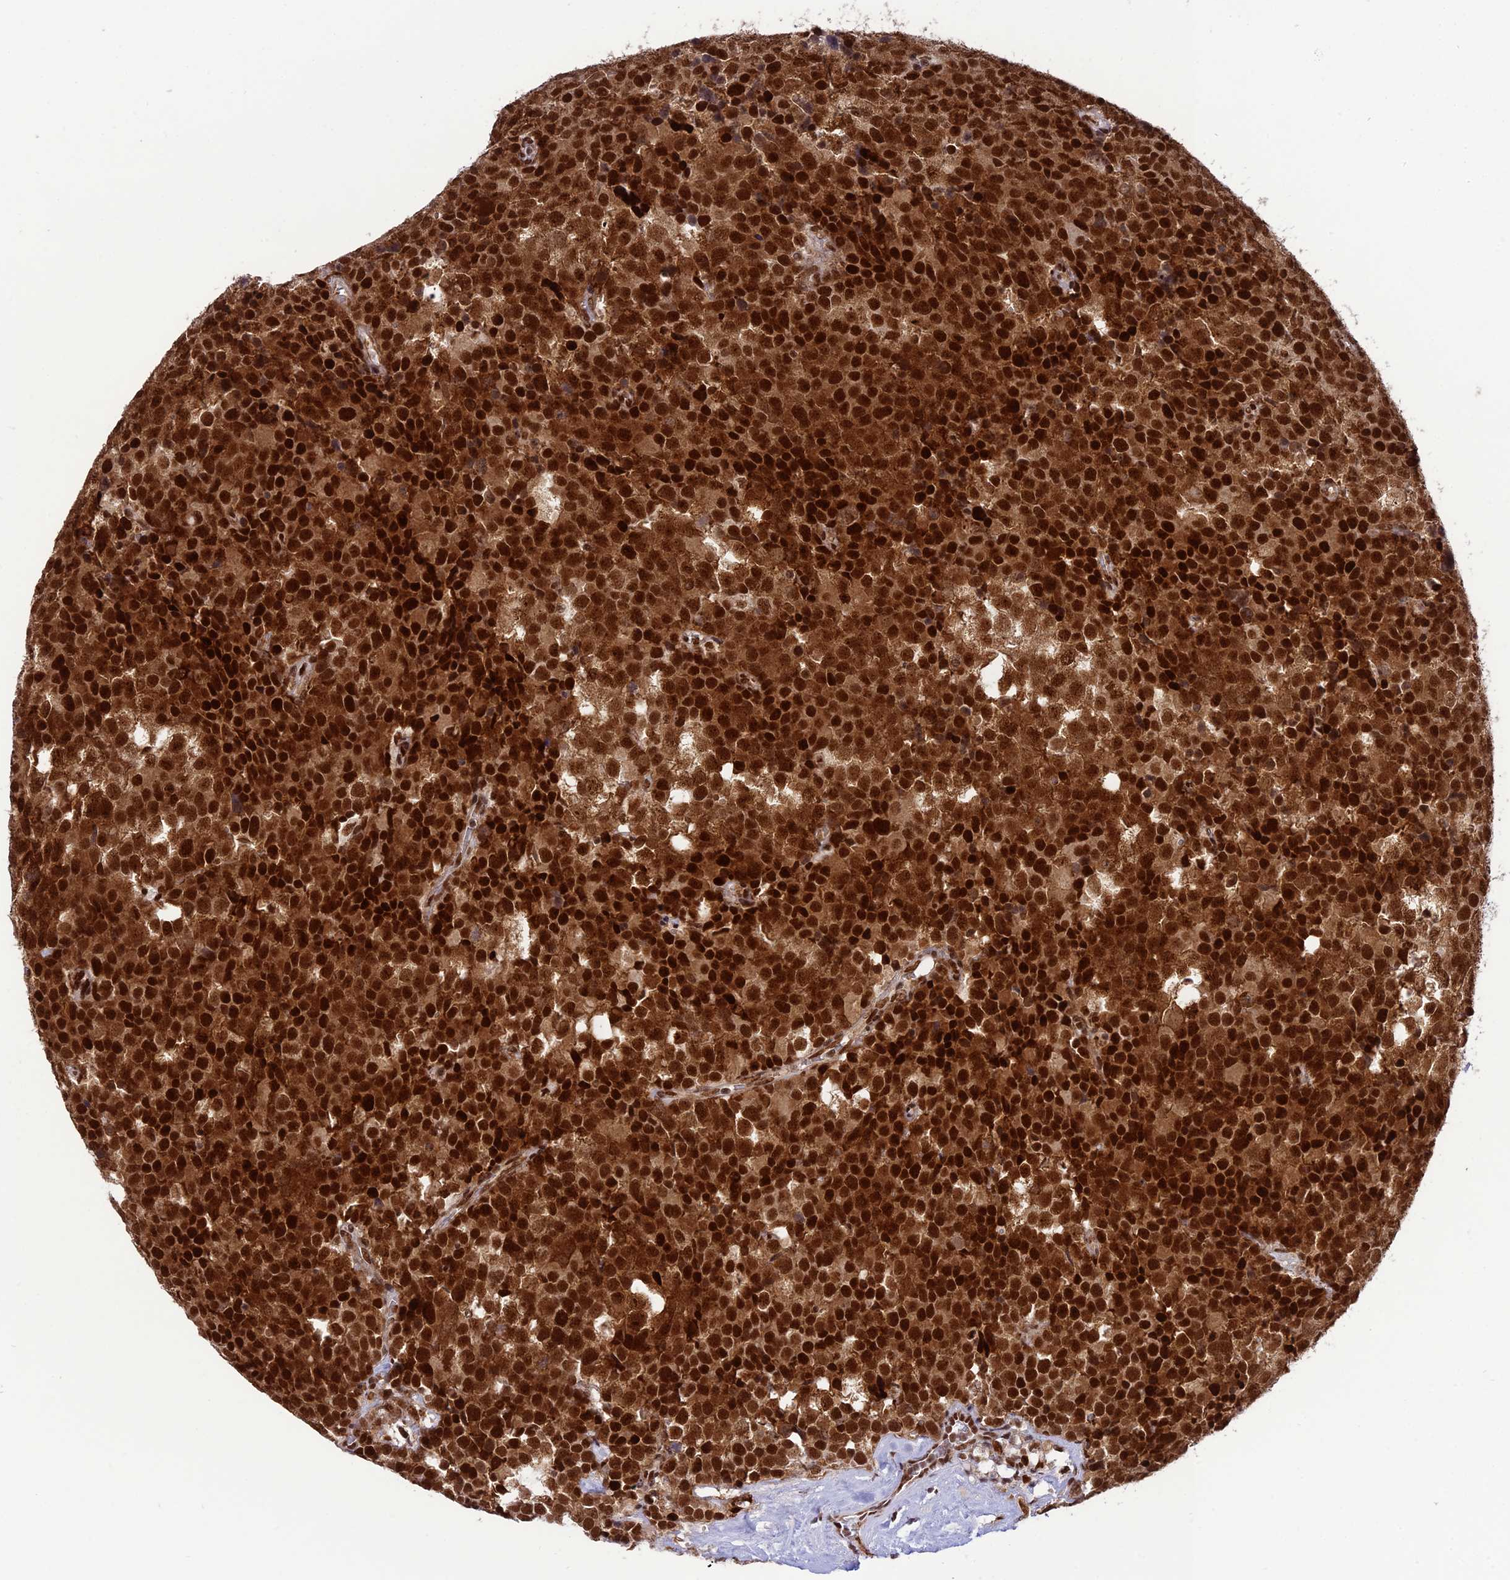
{"staining": {"intensity": "strong", "quantity": ">75%", "location": "cytoplasmic/membranous,nuclear"}, "tissue": "testis cancer", "cell_type": "Tumor cells", "image_type": "cancer", "snomed": [{"axis": "morphology", "description": "Seminoma, NOS"}, {"axis": "topography", "description": "Testis"}], "caption": "Protein staining displays strong cytoplasmic/membranous and nuclear expression in approximately >75% of tumor cells in testis cancer (seminoma).", "gene": "DDX1", "patient": {"sex": "male", "age": 71}}